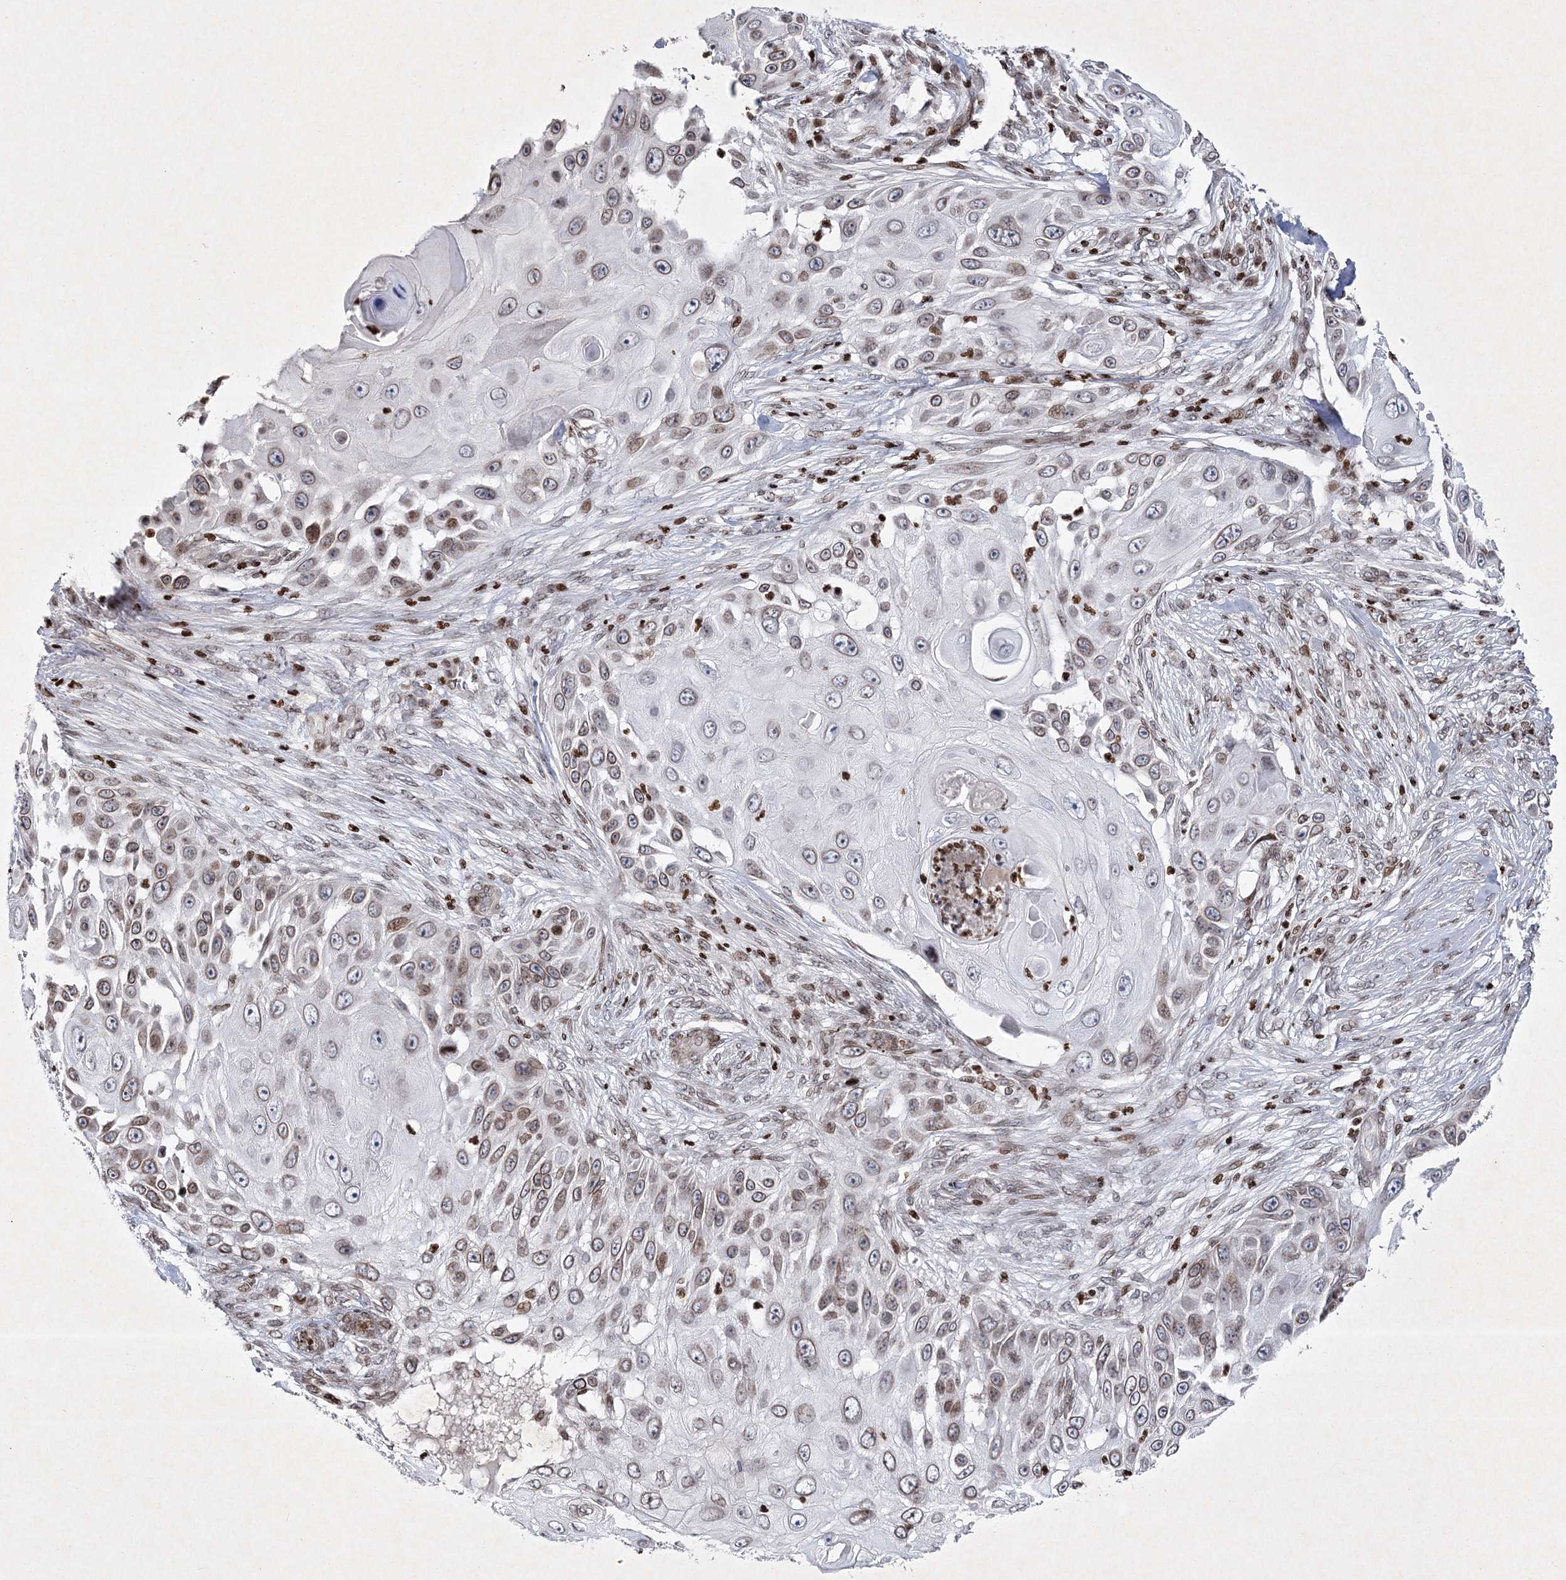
{"staining": {"intensity": "weak", "quantity": "<25%", "location": "cytoplasmic/membranous"}, "tissue": "skin cancer", "cell_type": "Tumor cells", "image_type": "cancer", "snomed": [{"axis": "morphology", "description": "Squamous cell carcinoma, NOS"}, {"axis": "topography", "description": "Skin"}], "caption": "The immunohistochemistry micrograph has no significant staining in tumor cells of skin cancer tissue.", "gene": "SMIM29", "patient": {"sex": "female", "age": 44}}